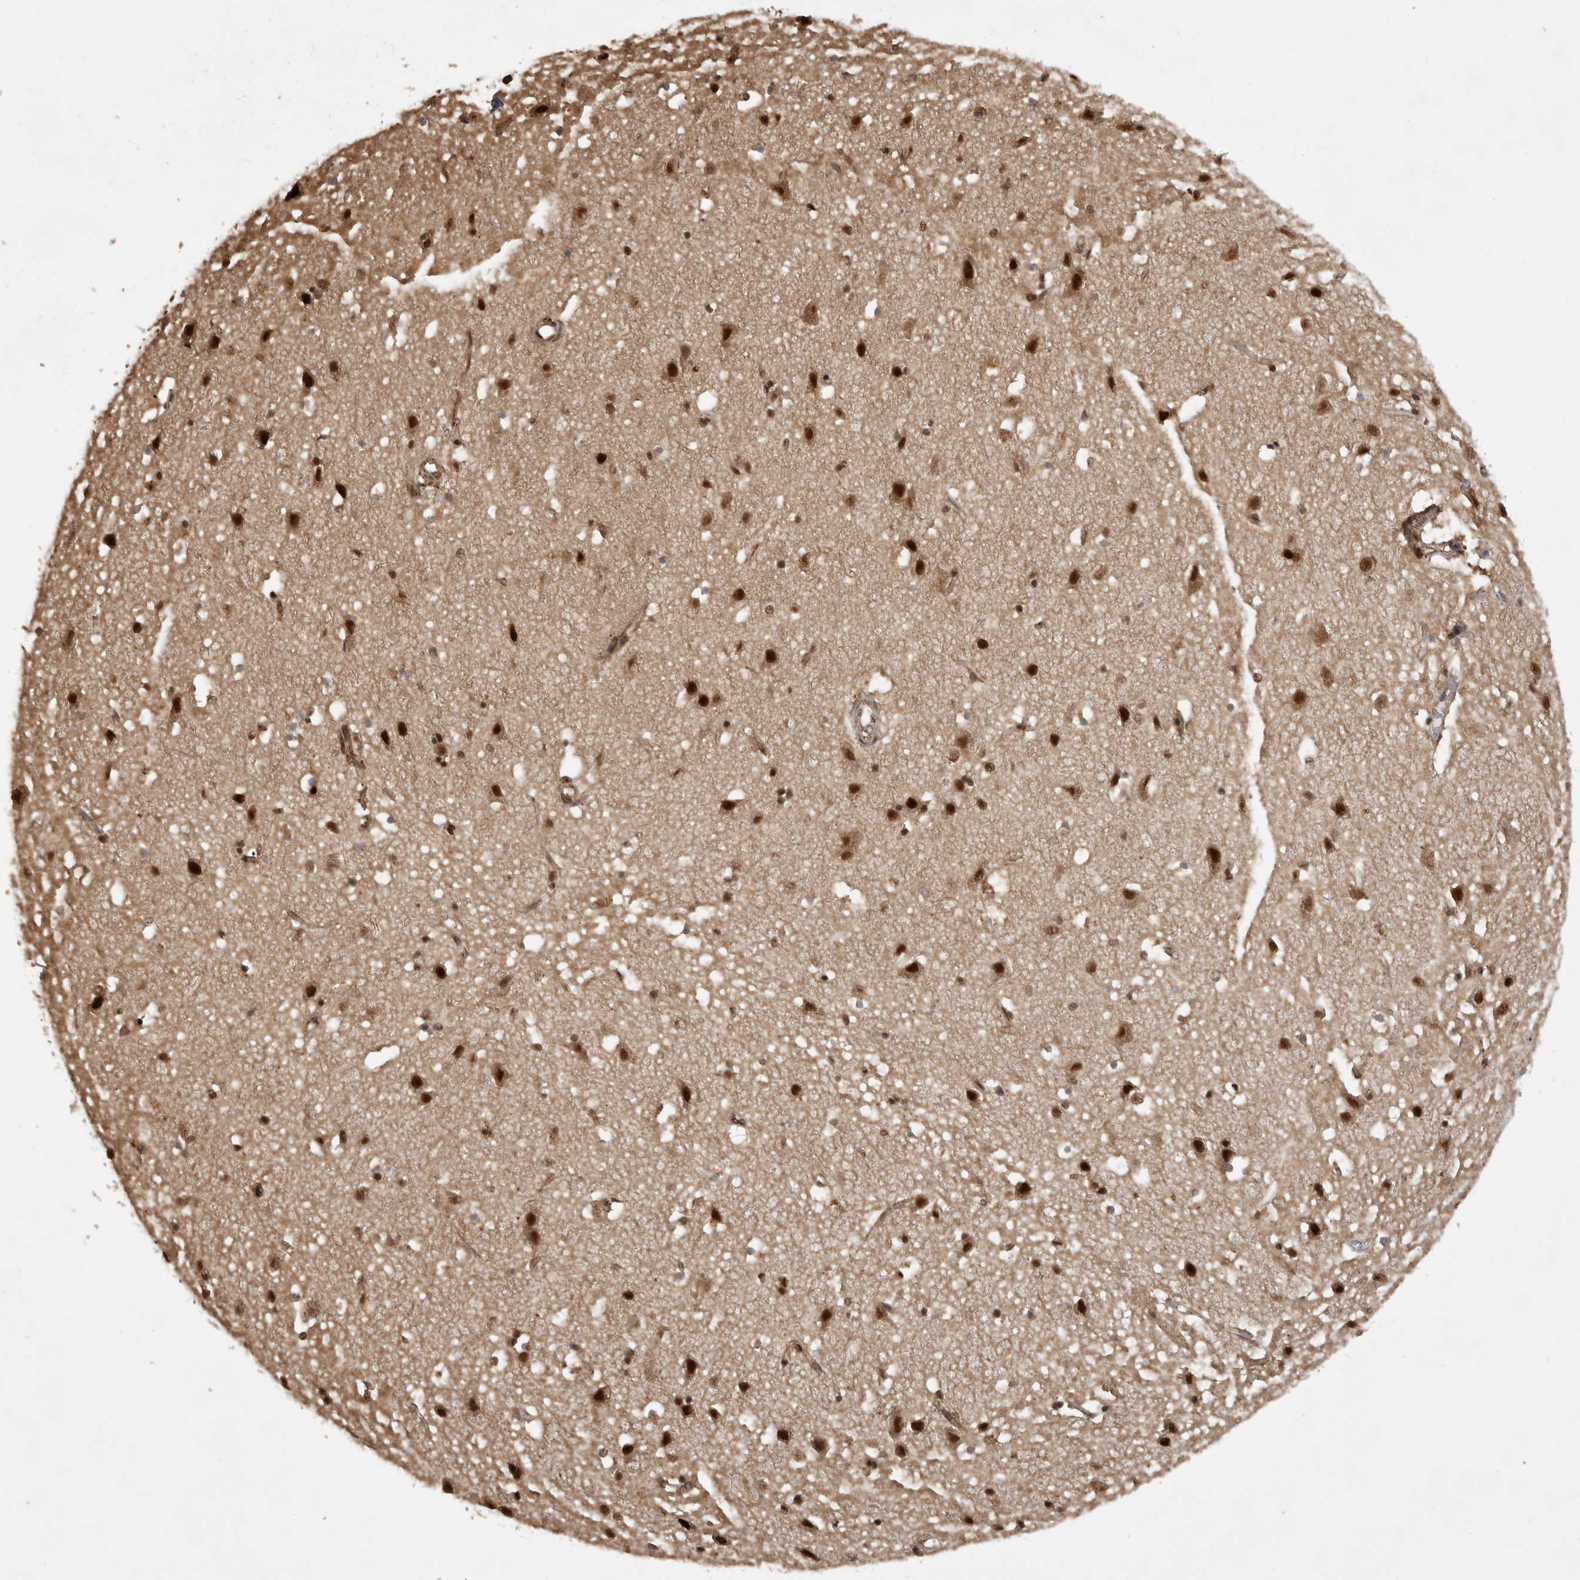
{"staining": {"intensity": "moderate", "quantity": ">75%", "location": "cytoplasmic/membranous,nuclear"}, "tissue": "cerebral cortex", "cell_type": "Endothelial cells", "image_type": "normal", "snomed": [{"axis": "morphology", "description": "Normal tissue, NOS"}, {"axis": "topography", "description": "Cerebral cortex"}], "caption": "Protein staining shows moderate cytoplasmic/membranous,nuclear staining in approximately >75% of endothelial cells in benign cerebral cortex.", "gene": "CBLL1", "patient": {"sex": "male", "age": 54}}